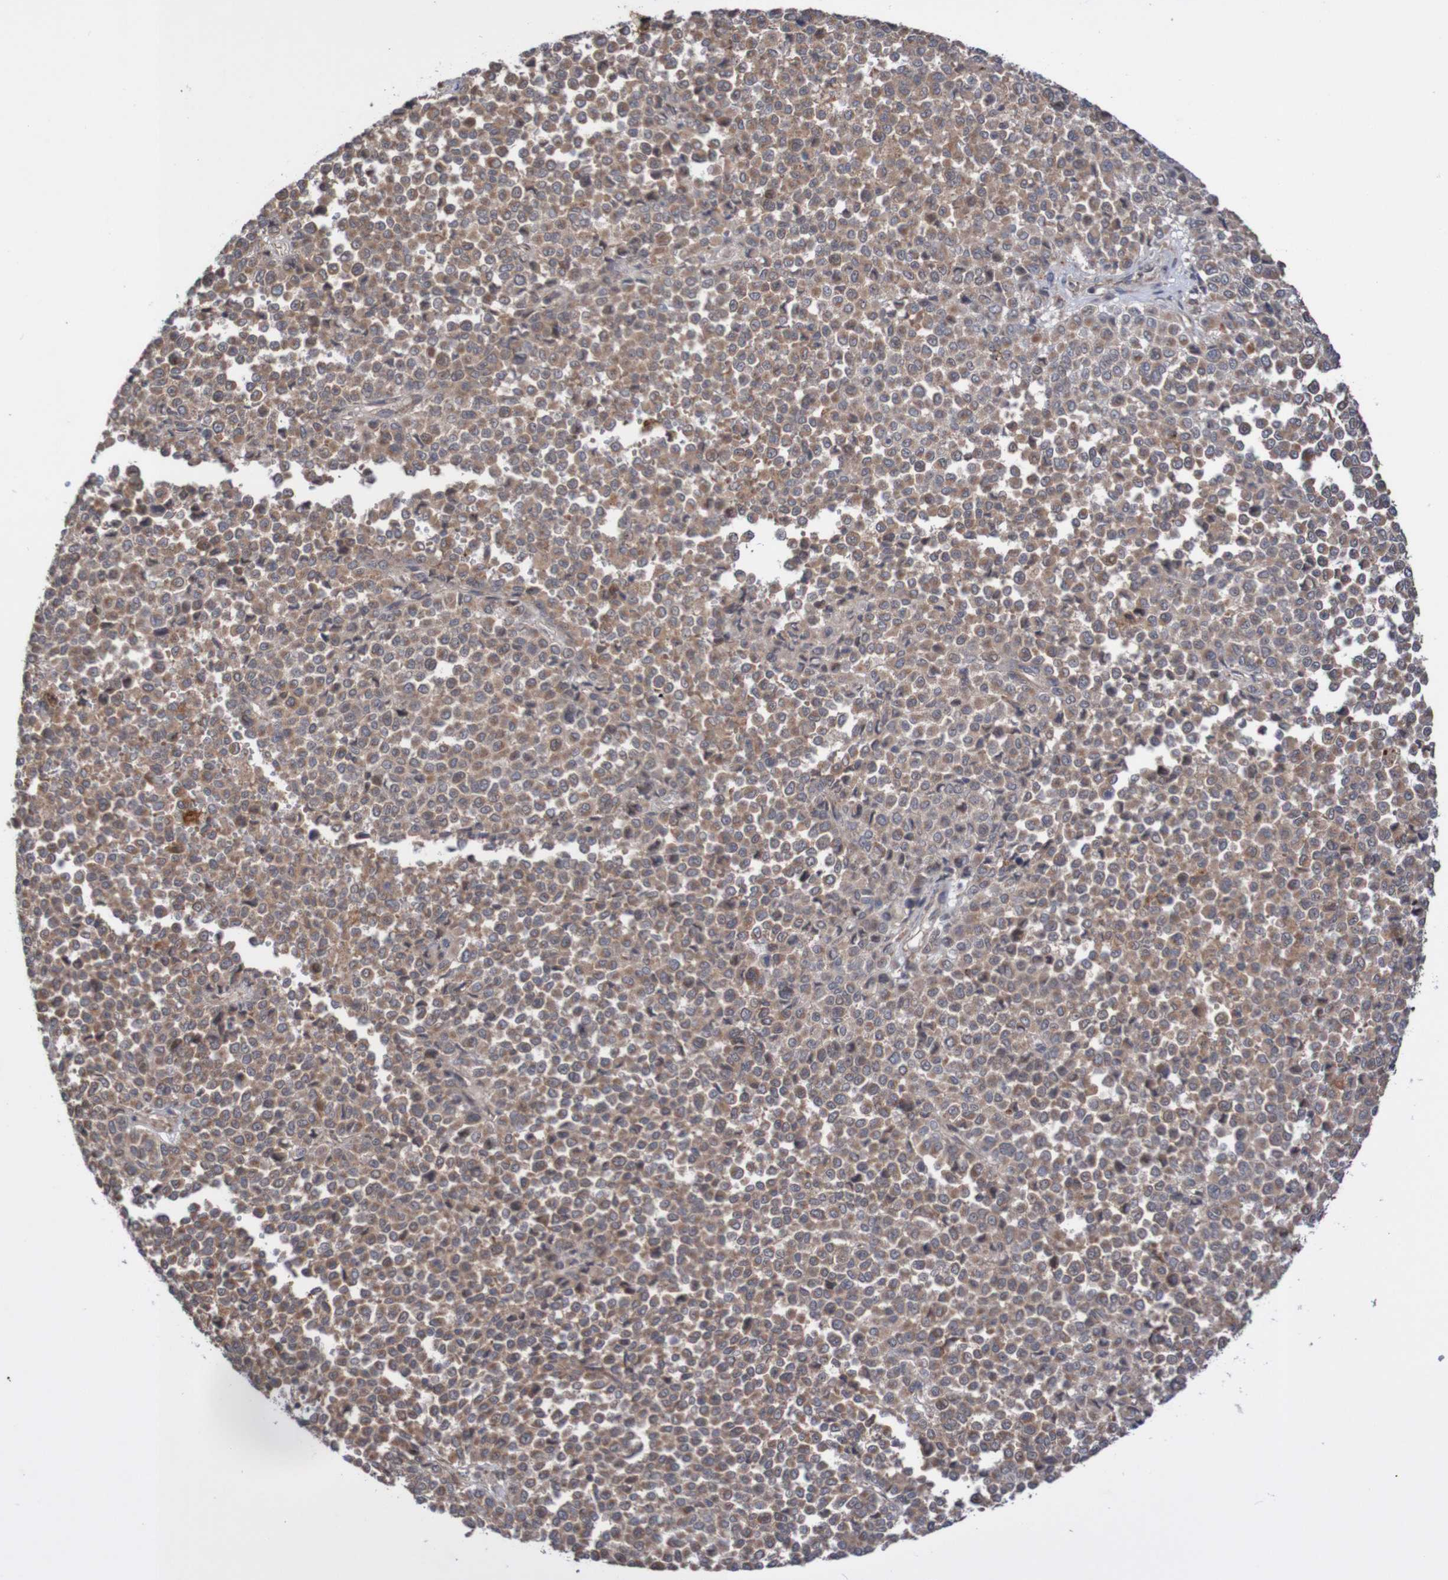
{"staining": {"intensity": "moderate", "quantity": ">75%", "location": "cytoplasmic/membranous"}, "tissue": "melanoma", "cell_type": "Tumor cells", "image_type": "cancer", "snomed": [{"axis": "morphology", "description": "Malignant melanoma, Metastatic site"}, {"axis": "topography", "description": "Pancreas"}], "caption": "High-magnification brightfield microscopy of malignant melanoma (metastatic site) stained with DAB (brown) and counterstained with hematoxylin (blue). tumor cells exhibit moderate cytoplasmic/membranous expression is identified in approximately>75% of cells.", "gene": "PHPT1", "patient": {"sex": "female", "age": 30}}